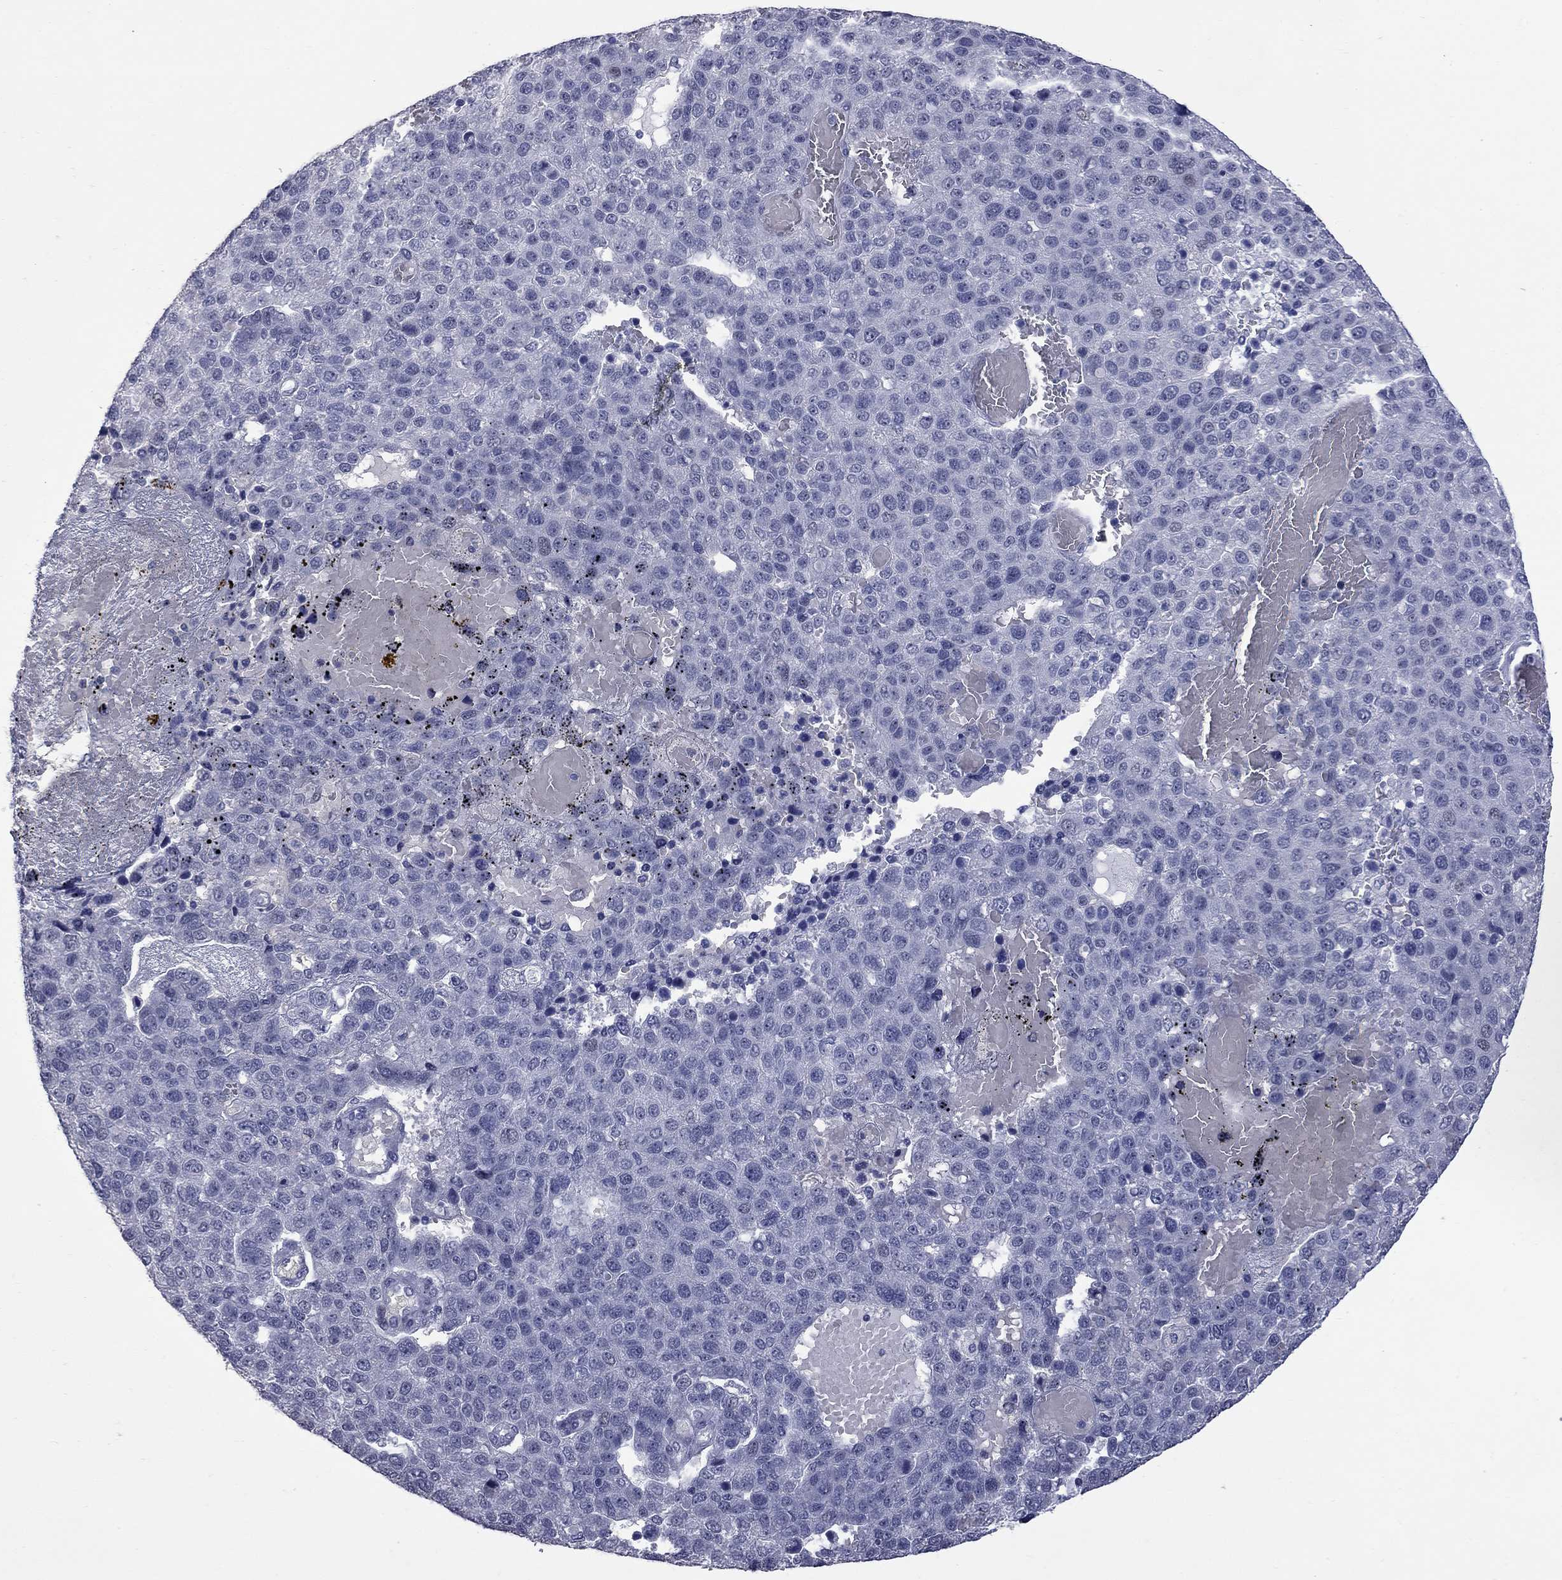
{"staining": {"intensity": "negative", "quantity": "none", "location": "none"}, "tissue": "pancreatic cancer", "cell_type": "Tumor cells", "image_type": "cancer", "snomed": [{"axis": "morphology", "description": "Adenocarcinoma, NOS"}, {"axis": "topography", "description": "Pancreas"}], "caption": "The IHC image has no significant positivity in tumor cells of pancreatic adenocarcinoma tissue.", "gene": "ZNF154", "patient": {"sex": "female", "age": 61}}